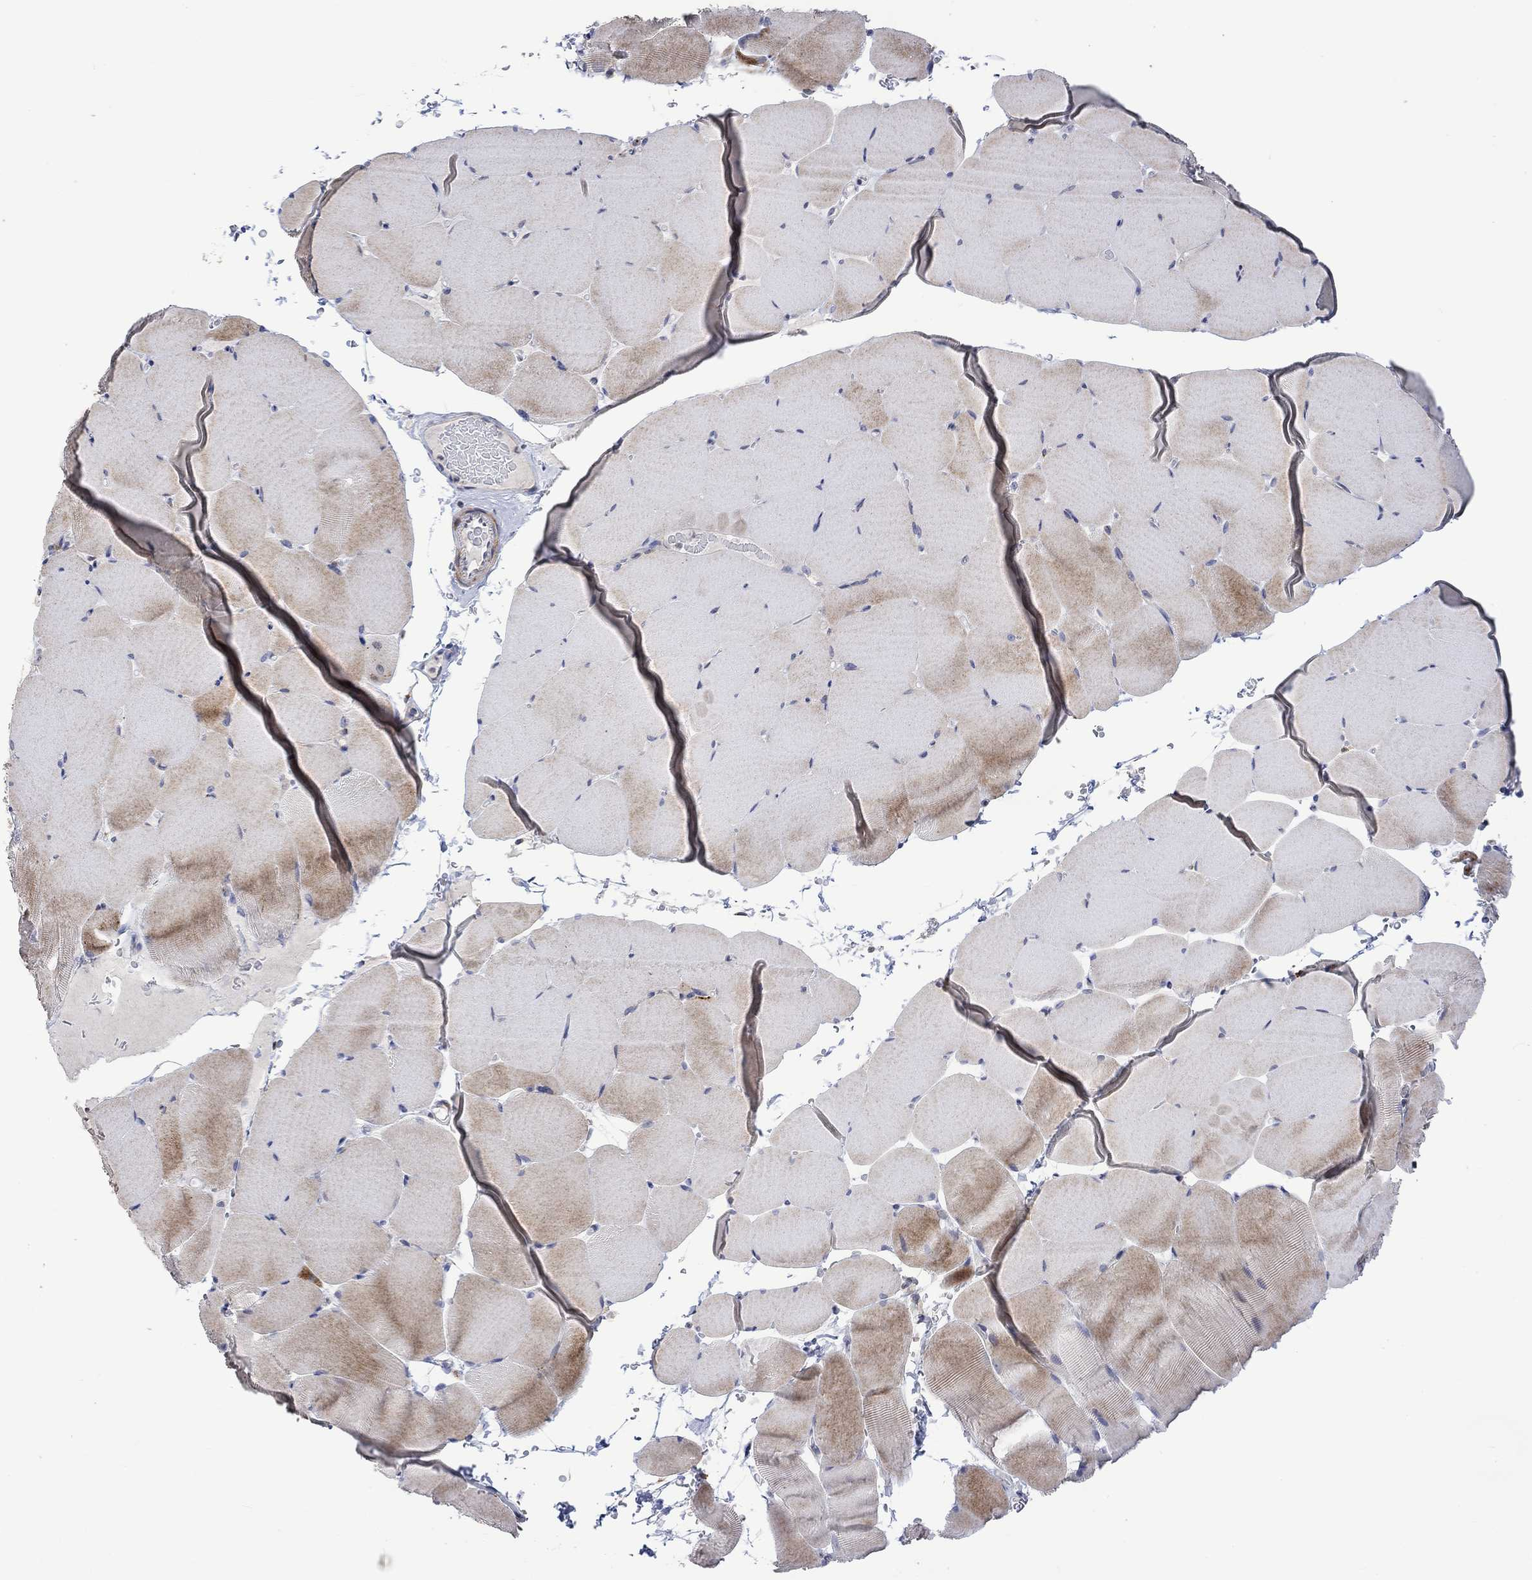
{"staining": {"intensity": "weak", "quantity": "25%-75%", "location": "cytoplasmic/membranous"}, "tissue": "skeletal muscle", "cell_type": "Myocytes", "image_type": "normal", "snomed": [{"axis": "morphology", "description": "Normal tissue, NOS"}, {"axis": "topography", "description": "Skeletal muscle"}], "caption": "A photomicrograph showing weak cytoplasmic/membranous positivity in about 25%-75% of myocytes in normal skeletal muscle, as visualized by brown immunohistochemical staining.", "gene": "SLC48A1", "patient": {"sex": "female", "age": 37}}